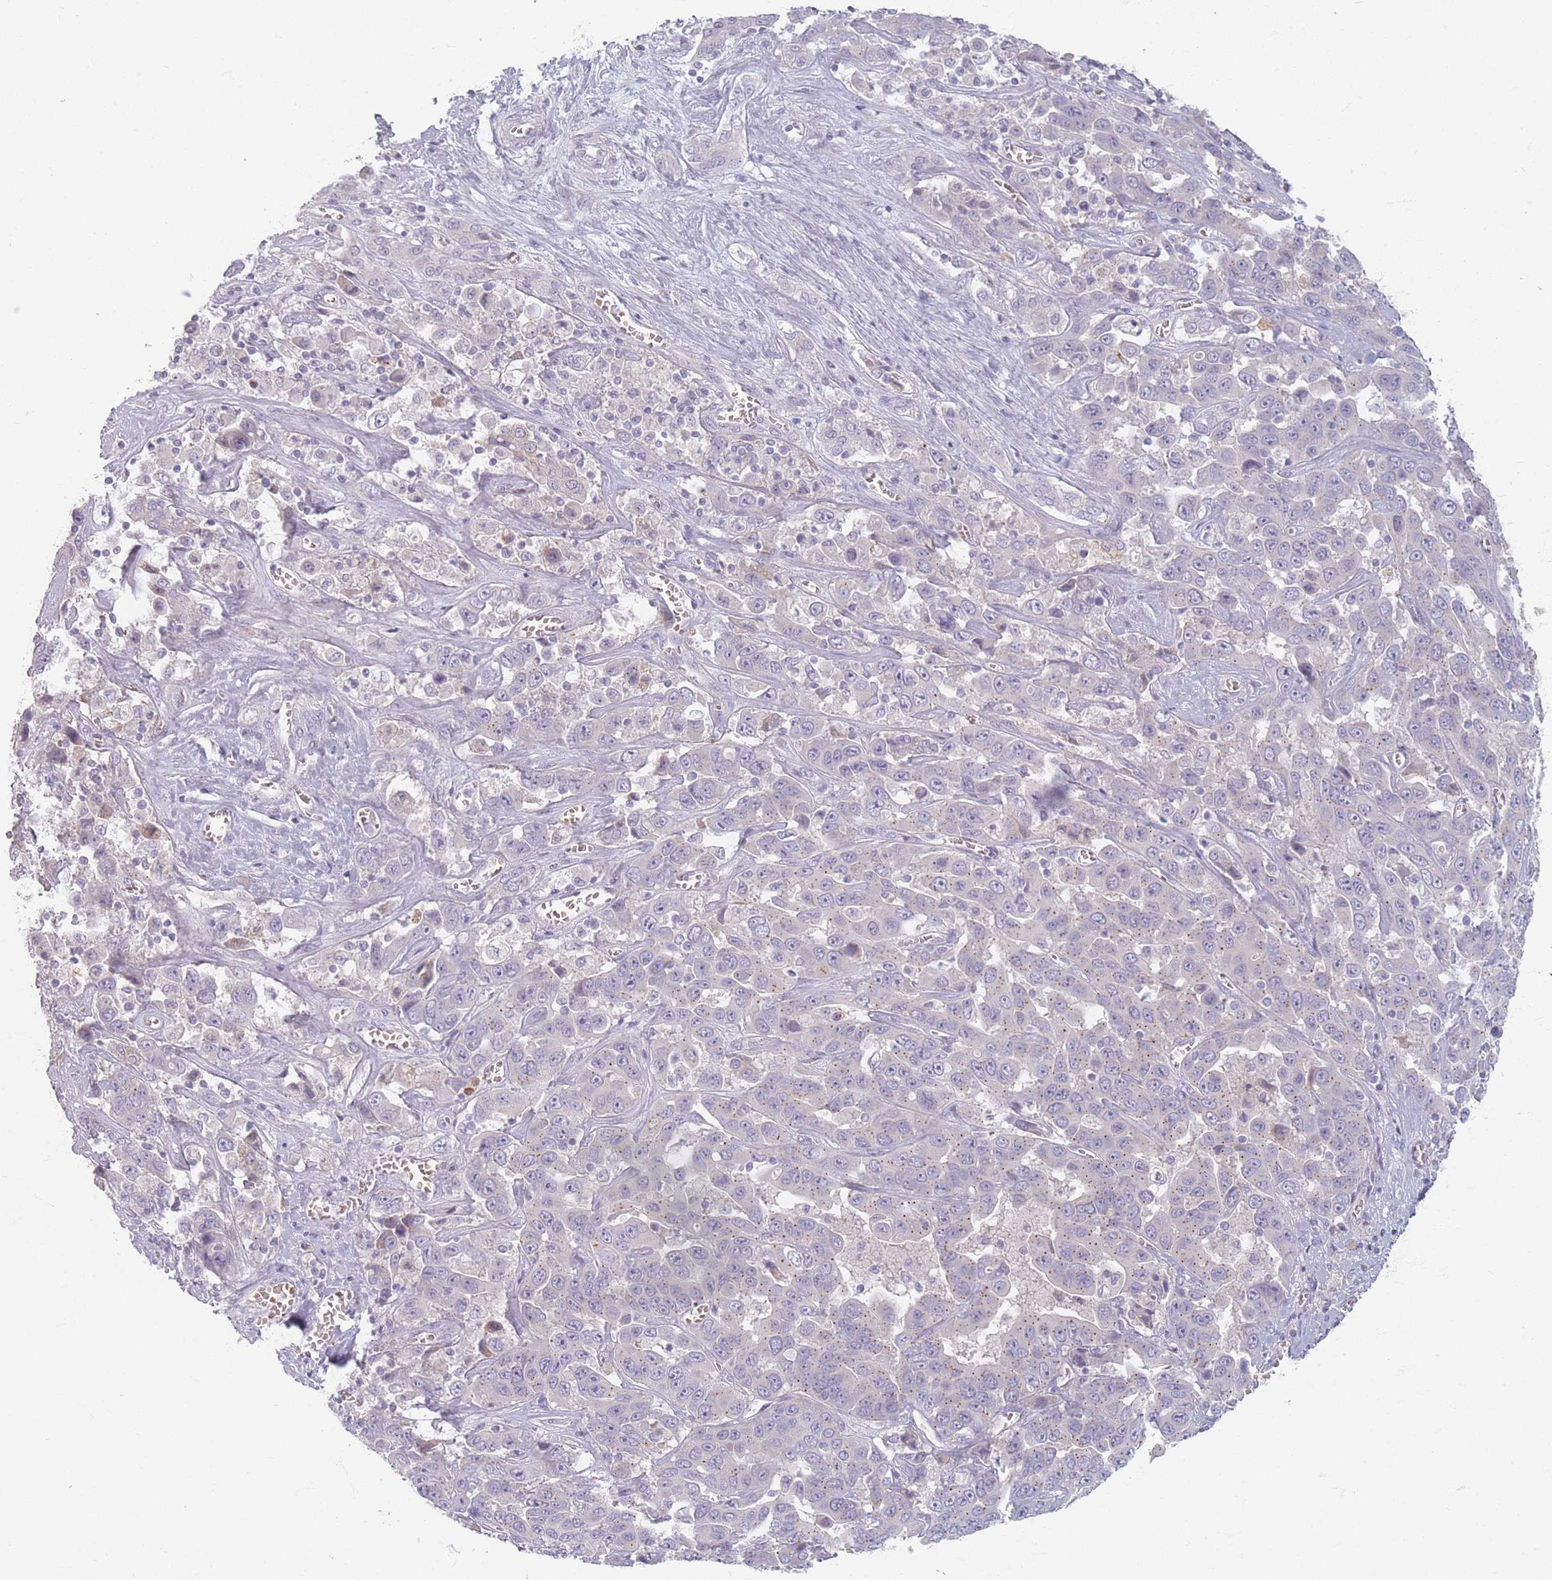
{"staining": {"intensity": "negative", "quantity": "none", "location": "none"}, "tissue": "liver cancer", "cell_type": "Tumor cells", "image_type": "cancer", "snomed": [{"axis": "morphology", "description": "Cholangiocarcinoma"}, {"axis": "topography", "description": "Liver"}], "caption": "Immunohistochemical staining of human liver cancer (cholangiocarcinoma) reveals no significant expression in tumor cells. The staining was performed using DAB (3,3'-diaminobenzidine) to visualize the protein expression in brown, while the nuclei were stained in blue with hematoxylin (Magnification: 20x).", "gene": "TMOD1", "patient": {"sex": "female", "age": 52}}